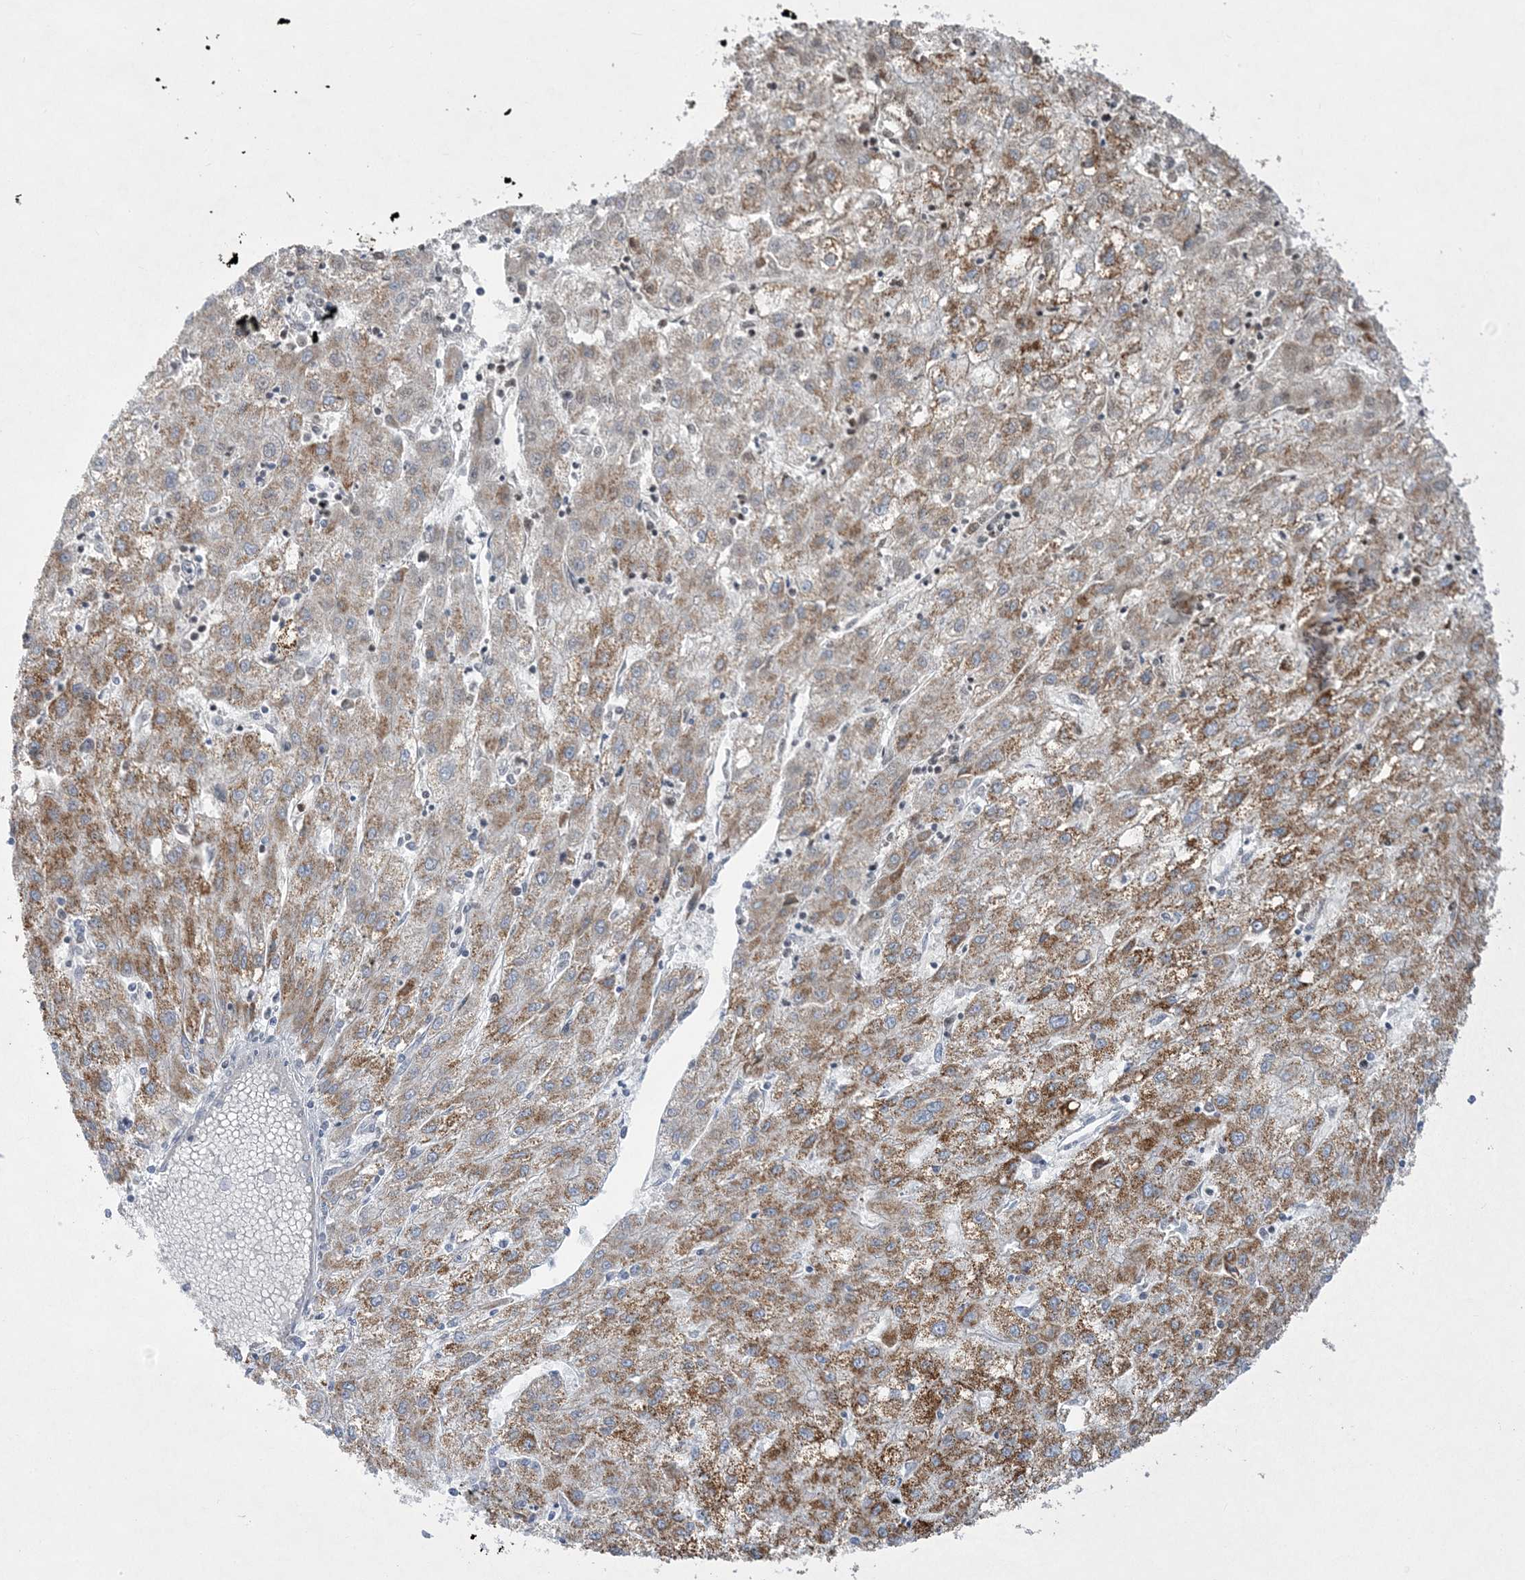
{"staining": {"intensity": "moderate", "quantity": ">75%", "location": "cytoplasmic/membranous"}, "tissue": "liver cancer", "cell_type": "Tumor cells", "image_type": "cancer", "snomed": [{"axis": "morphology", "description": "Carcinoma, Hepatocellular, NOS"}, {"axis": "topography", "description": "Liver"}], "caption": "A medium amount of moderate cytoplasmic/membranous expression is seen in about >75% of tumor cells in liver cancer (hepatocellular carcinoma) tissue.", "gene": "TBC1D7", "patient": {"sex": "male", "age": 72}}